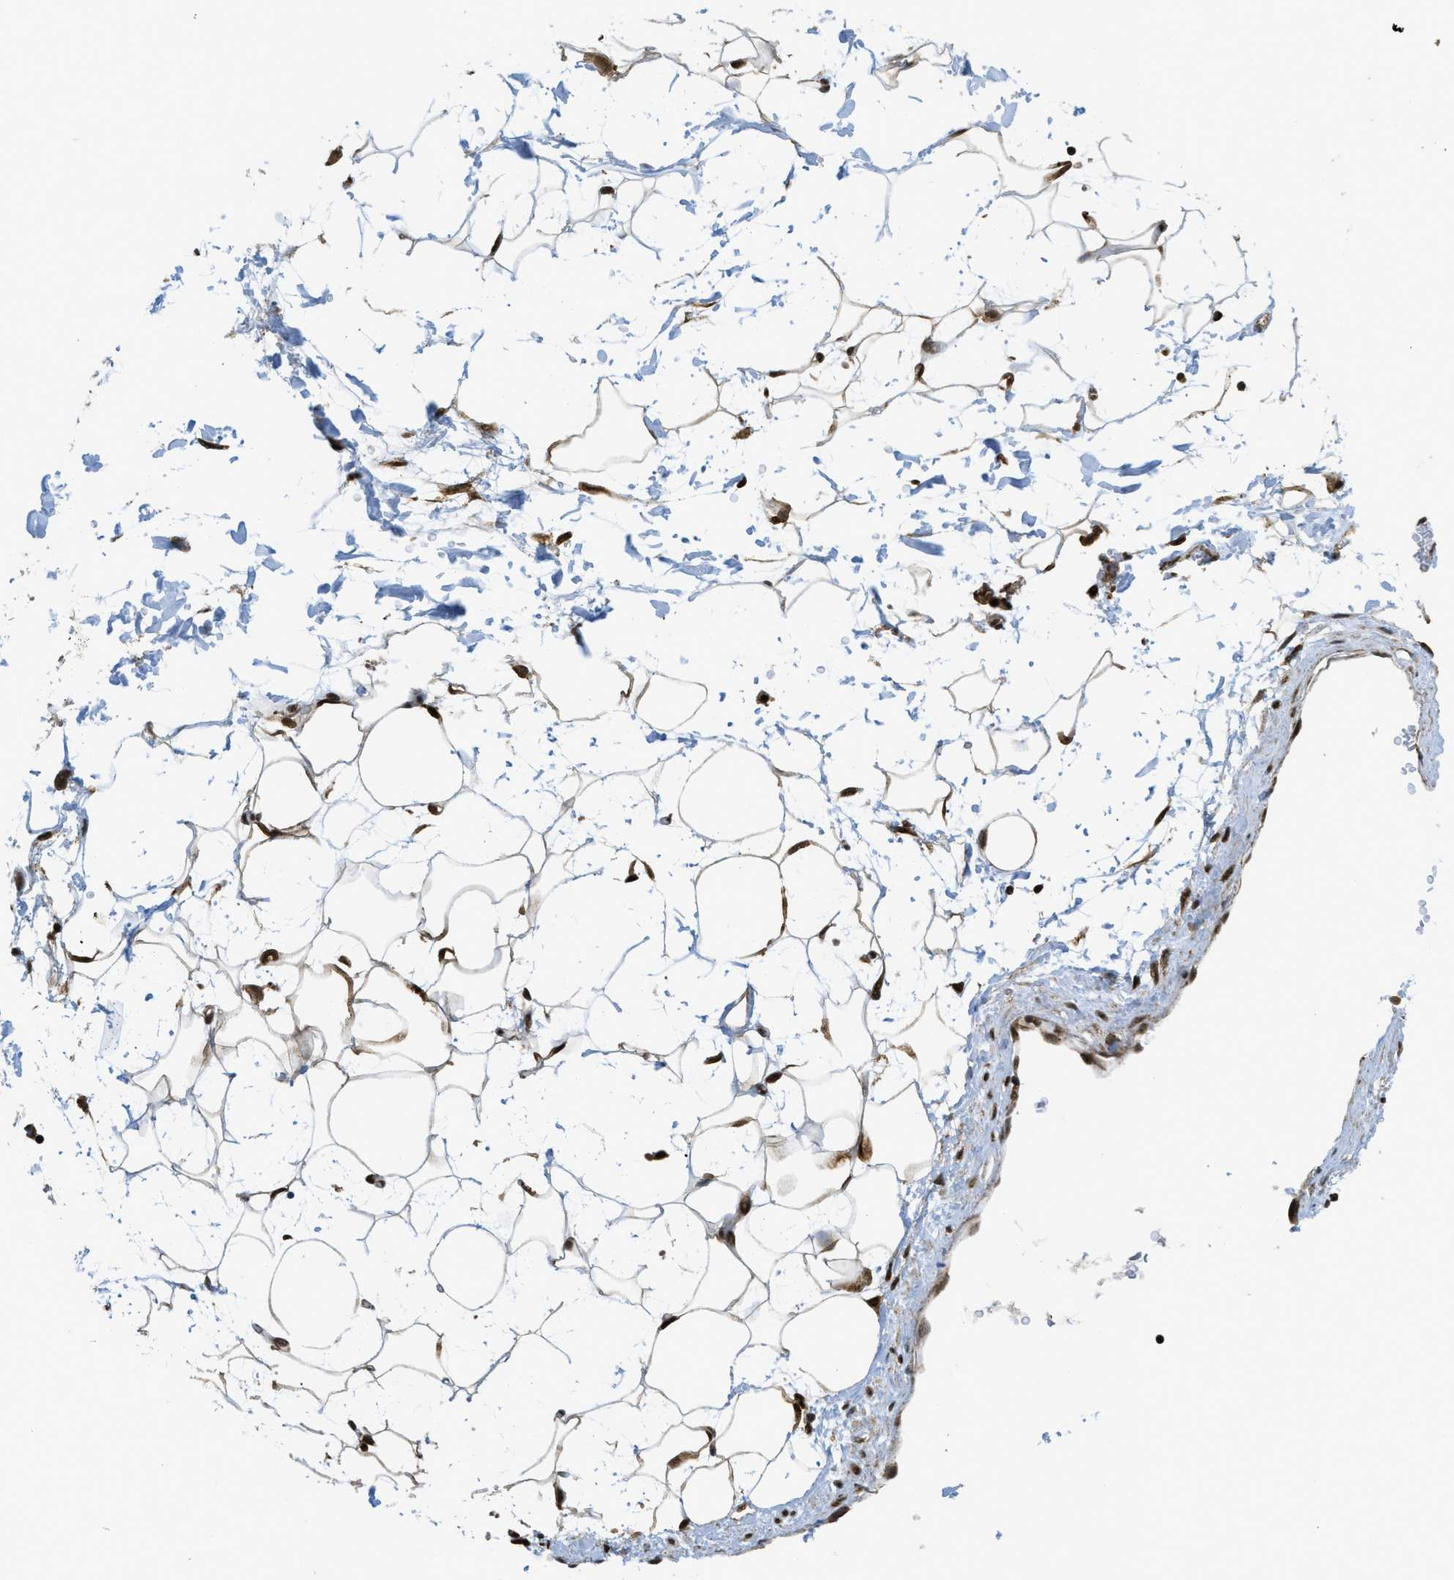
{"staining": {"intensity": "strong", "quantity": ">75%", "location": "cytoplasmic/membranous,nuclear"}, "tissue": "adipose tissue", "cell_type": "Adipocytes", "image_type": "normal", "snomed": [{"axis": "morphology", "description": "Normal tissue, NOS"}, {"axis": "topography", "description": "Soft tissue"}], "caption": "This is a photomicrograph of immunohistochemistry staining of unremarkable adipose tissue, which shows strong positivity in the cytoplasmic/membranous,nuclear of adipocytes.", "gene": "TNPO1", "patient": {"sex": "male", "age": 72}}